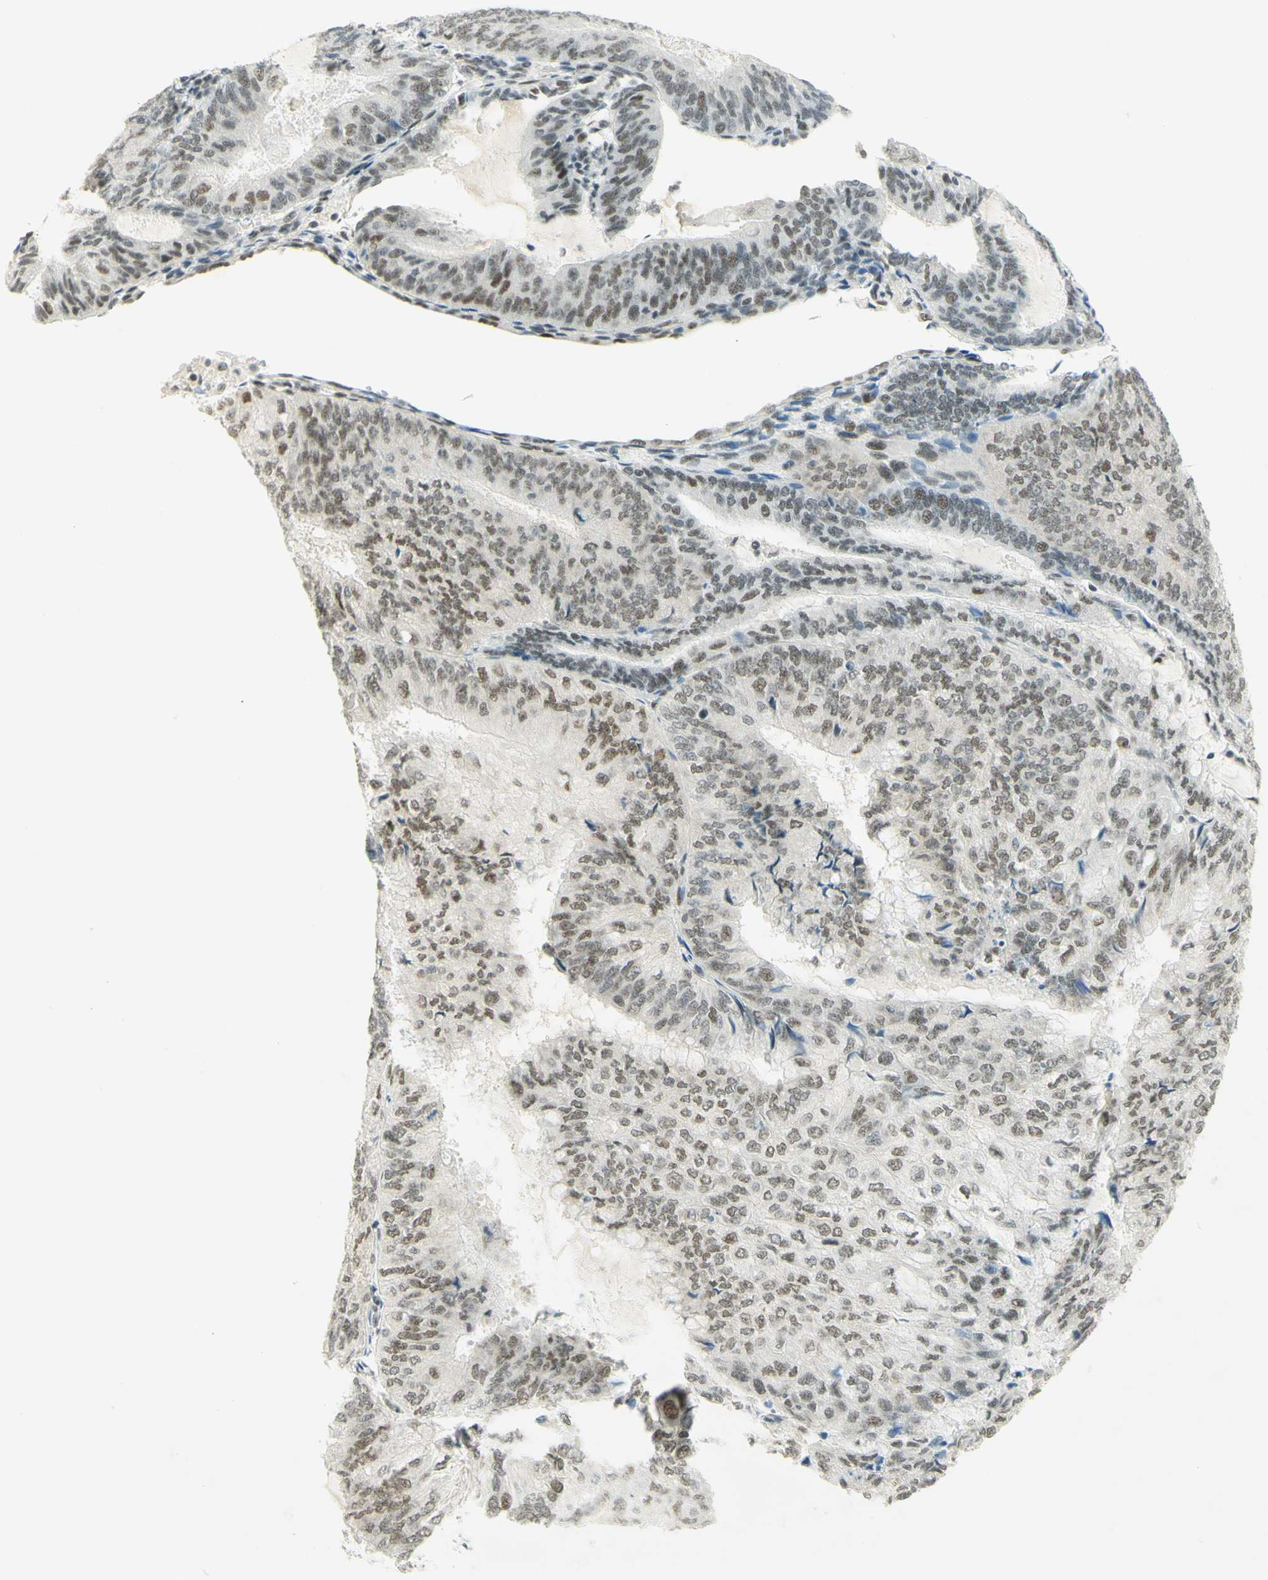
{"staining": {"intensity": "weak", "quantity": "25%-75%", "location": "nuclear"}, "tissue": "endometrial cancer", "cell_type": "Tumor cells", "image_type": "cancer", "snomed": [{"axis": "morphology", "description": "Adenocarcinoma, NOS"}, {"axis": "topography", "description": "Endometrium"}], "caption": "Immunohistochemical staining of endometrial cancer reveals low levels of weak nuclear expression in approximately 25%-75% of tumor cells. Nuclei are stained in blue.", "gene": "PMS2", "patient": {"sex": "female", "age": 81}}